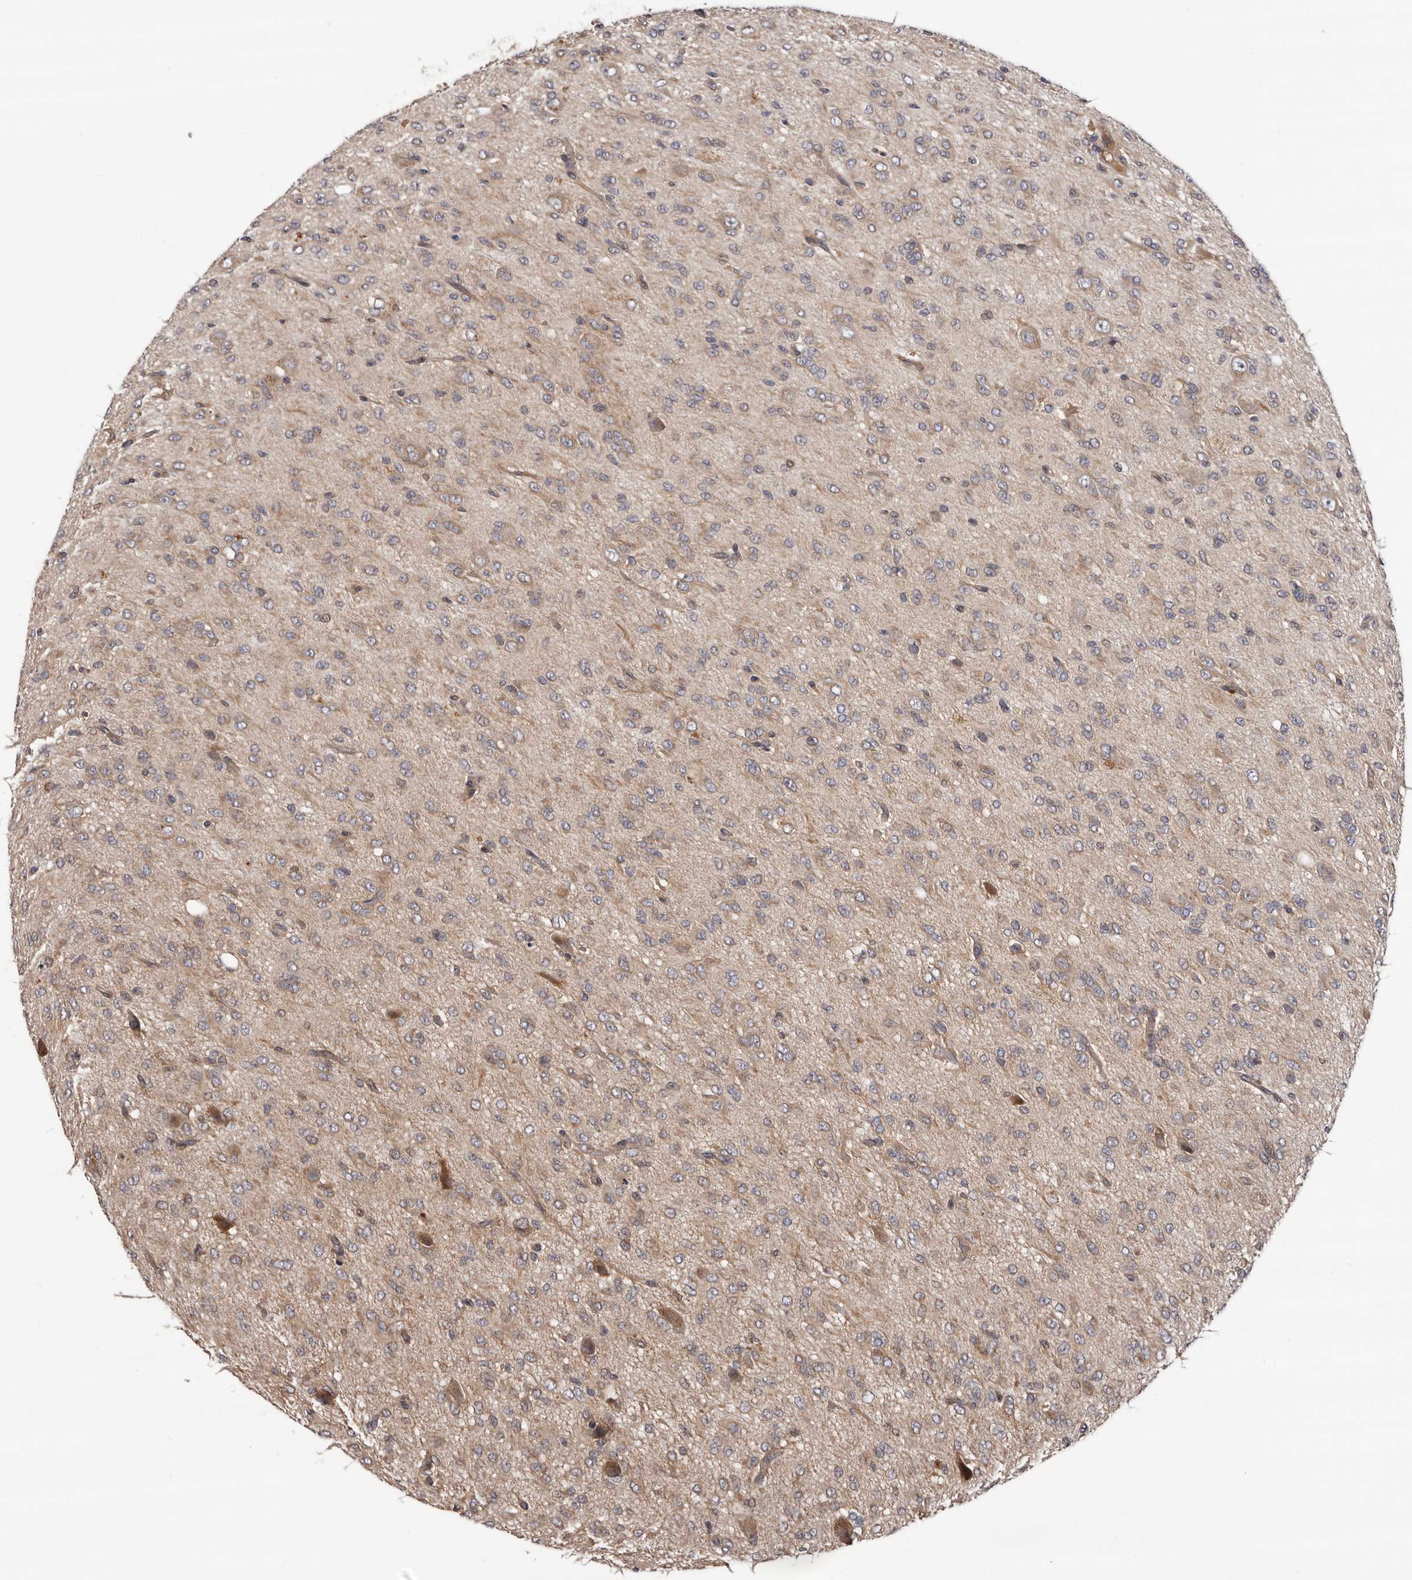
{"staining": {"intensity": "weak", "quantity": "25%-75%", "location": "cytoplasmic/membranous"}, "tissue": "glioma", "cell_type": "Tumor cells", "image_type": "cancer", "snomed": [{"axis": "morphology", "description": "Glioma, malignant, High grade"}, {"axis": "topography", "description": "Brain"}], "caption": "Glioma stained with DAB immunohistochemistry demonstrates low levels of weak cytoplasmic/membranous expression in approximately 25%-75% of tumor cells.", "gene": "PRKD1", "patient": {"sex": "female", "age": 59}}